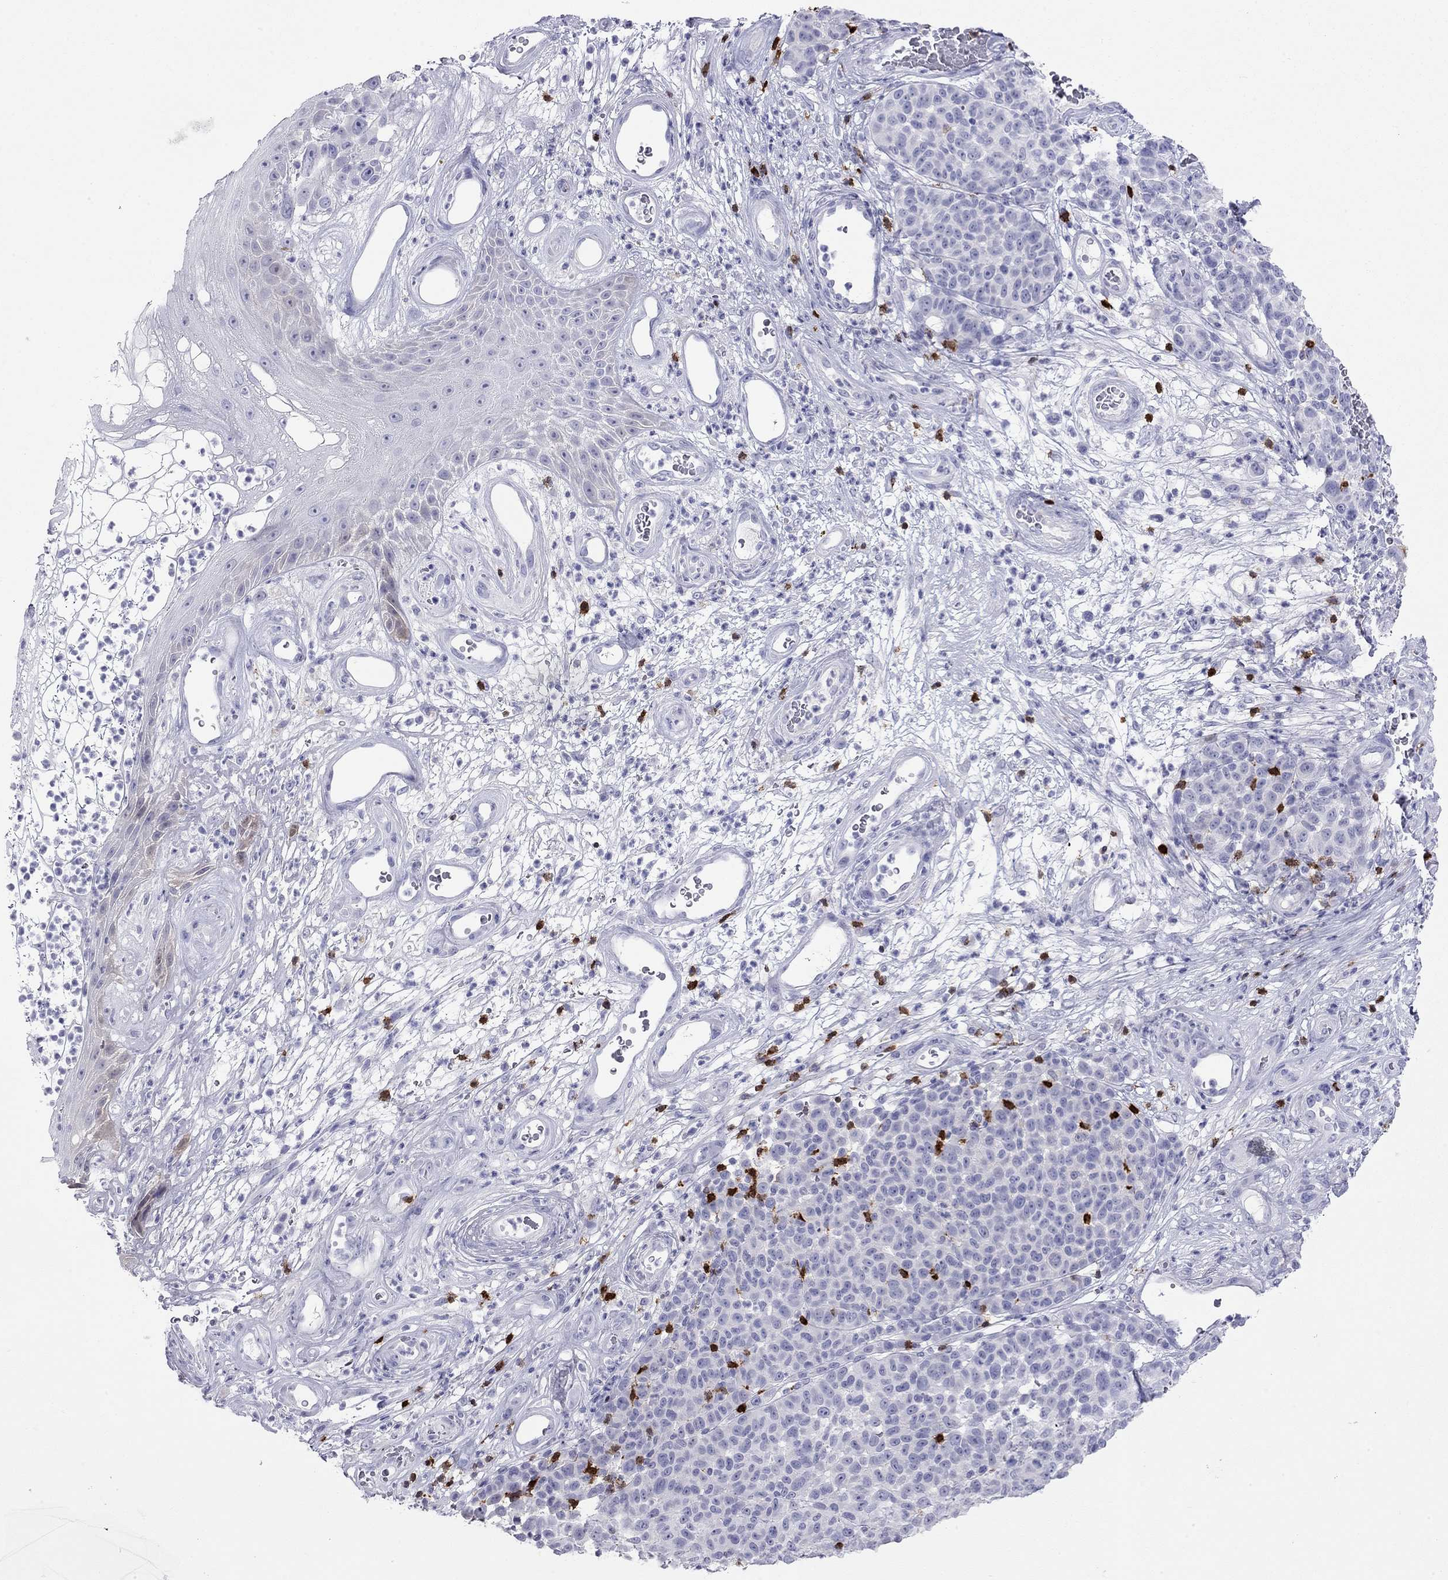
{"staining": {"intensity": "negative", "quantity": "none", "location": "none"}, "tissue": "melanoma", "cell_type": "Tumor cells", "image_type": "cancer", "snomed": [{"axis": "morphology", "description": "Malignant melanoma, NOS"}, {"axis": "topography", "description": "Skin"}], "caption": "This micrograph is of malignant melanoma stained with immunohistochemistry (IHC) to label a protein in brown with the nuclei are counter-stained blue. There is no expression in tumor cells.", "gene": "SH2D2A", "patient": {"sex": "male", "age": 59}}